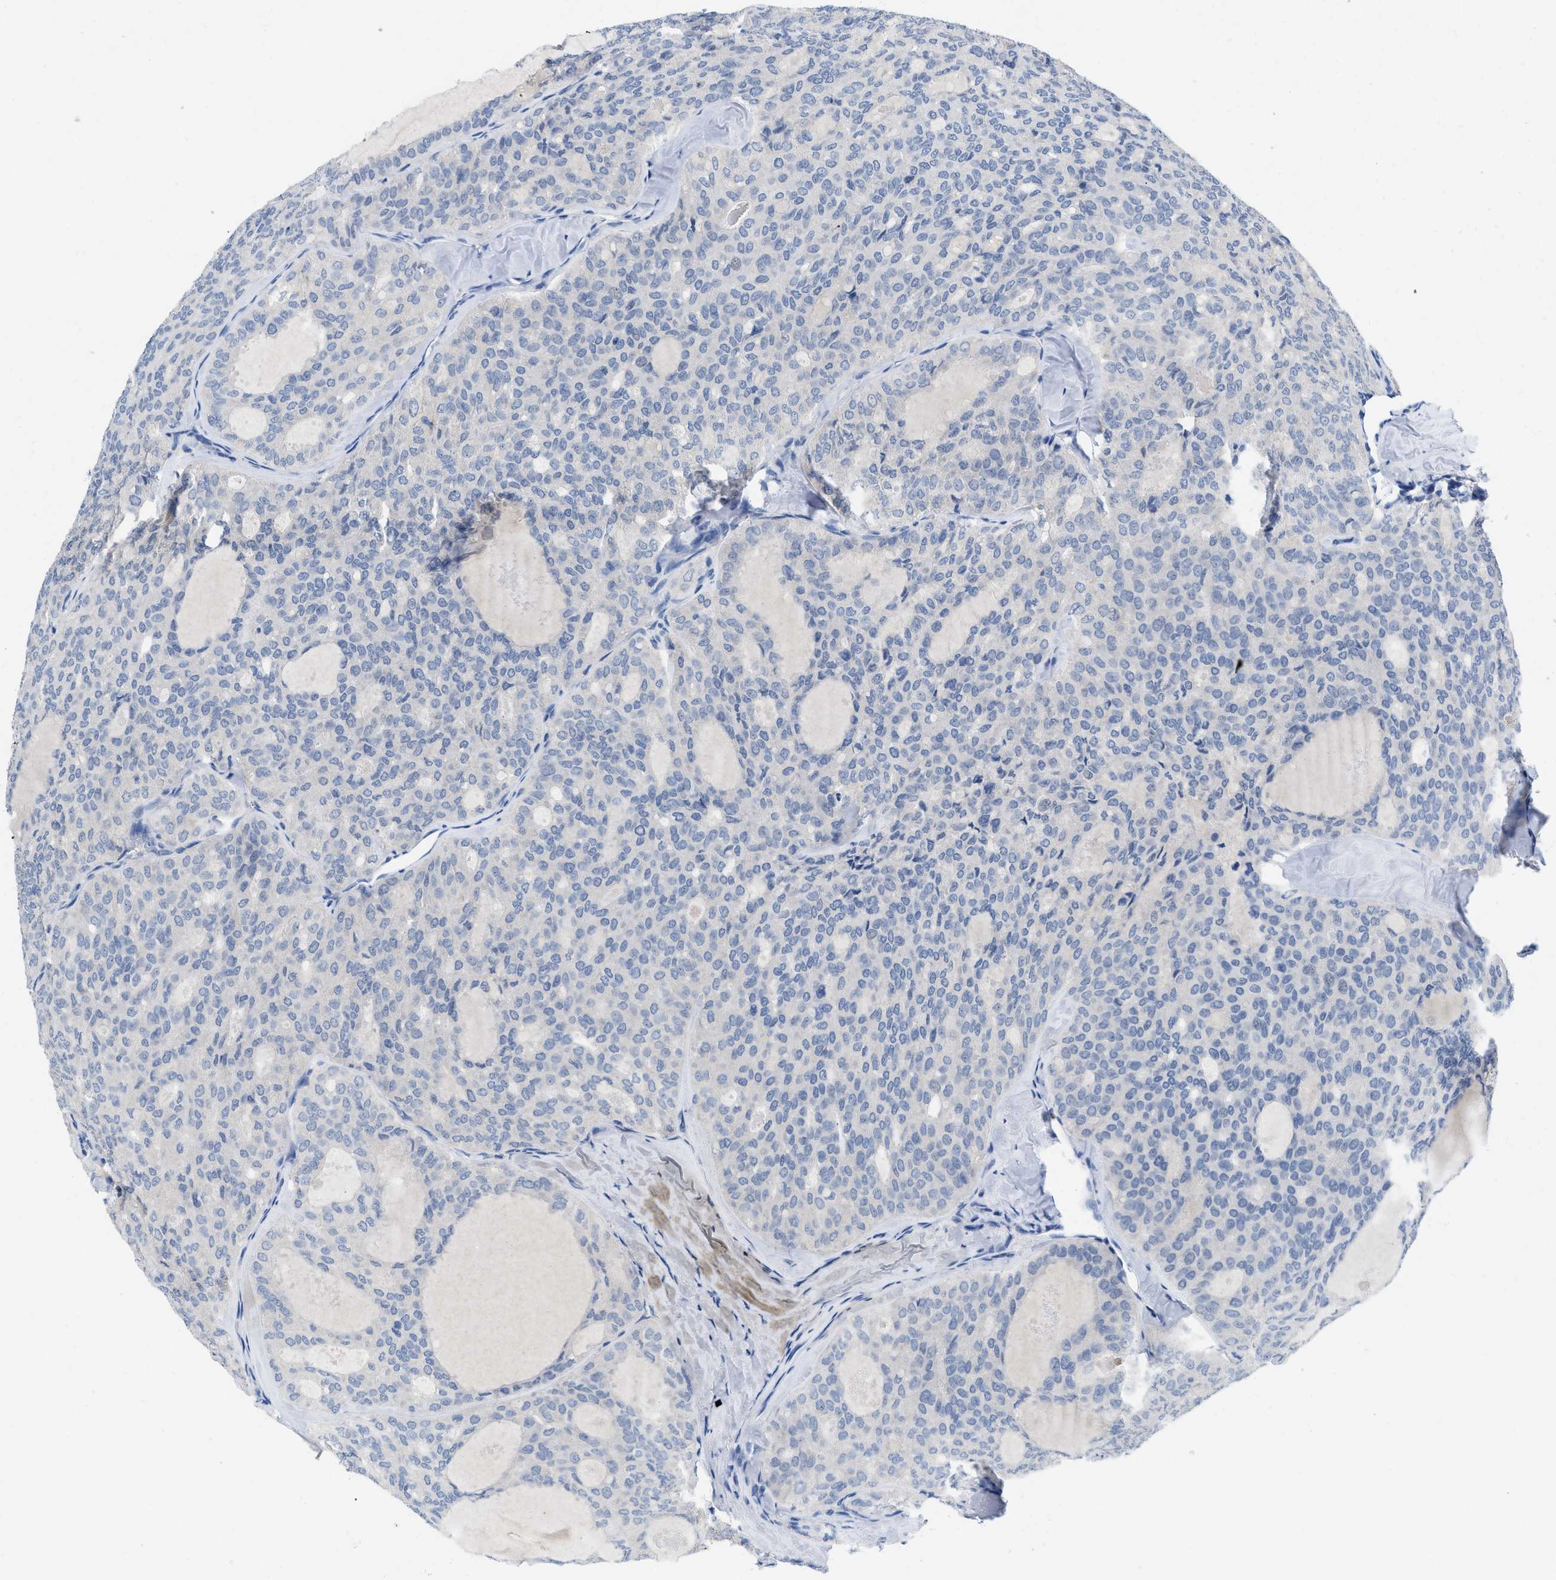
{"staining": {"intensity": "negative", "quantity": "none", "location": "none"}, "tissue": "thyroid cancer", "cell_type": "Tumor cells", "image_type": "cancer", "snomed": [{"axis": "morphology", "description": "Follicular adenoma carcinoma, NOS"}, {"axis": "topography", "description": "Thyroid gland"}], "caption": "DAB (3,3'-diaminobenzidine) immunohistochemical staining of follicular adenoma carcinoma (thyroid) reveals no significant staining in tumor cells.", "gene": "PYY", "patient": {"sex": "male", "age": 75}}